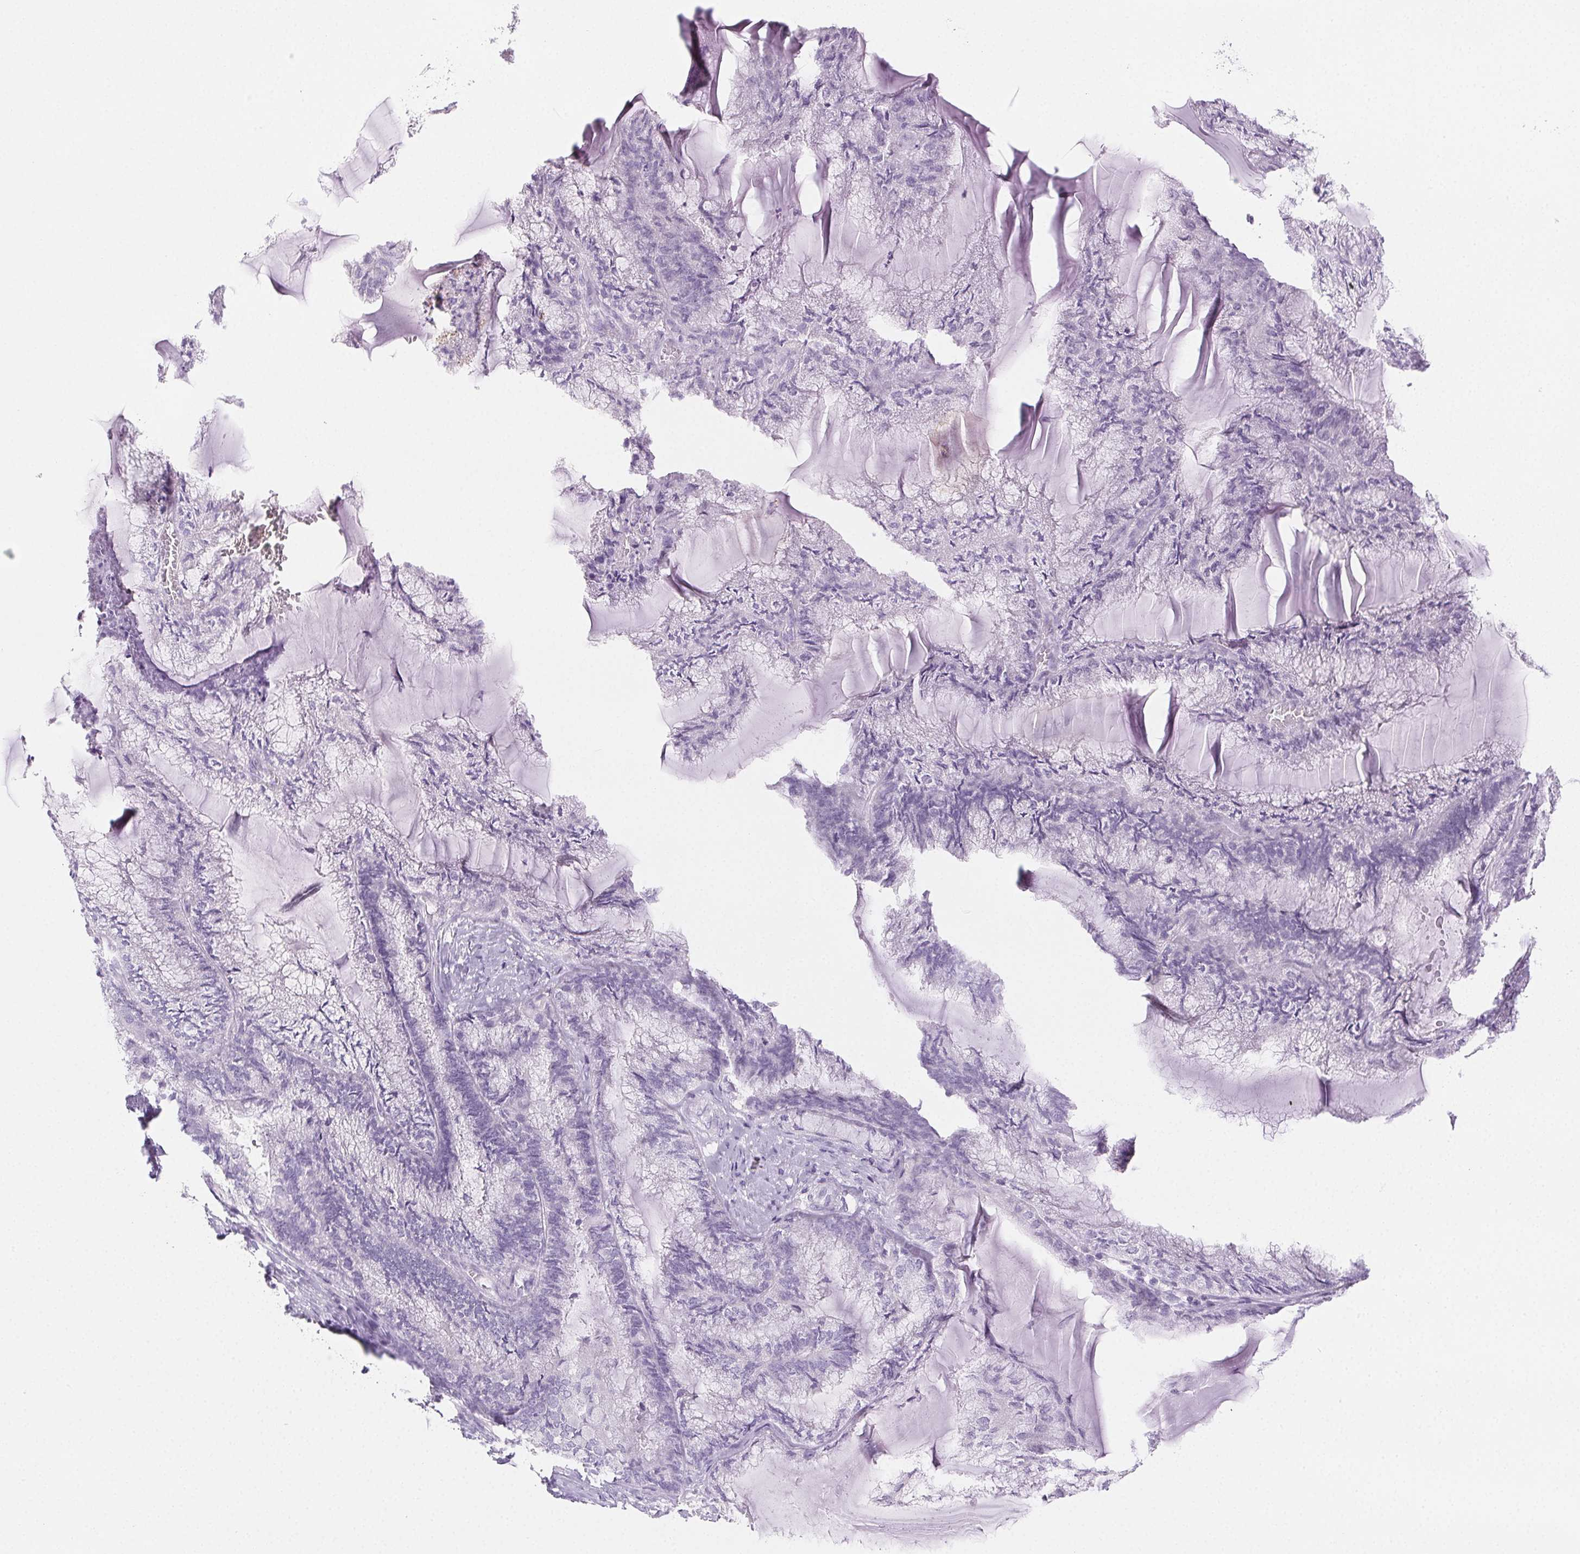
{"staining": {"intensity": "negative", "quantity": "none", "location": "none"}, "tissue": "endometrial cancer", "cell_type": "Tumor cells", "image_type": "cancer", "snomed": [{"axis": "morphology", "description": "Carcinoma, NOS"}, {"axis": "topography", "description": "Endometrium"}], "caption": "A high-resolution image shows IHC staining of endometrial cancer, which exhibits no significant positivity in tumor cells.", "gene": "BEND2", "patient": {"sex": "female", "age": 62}}